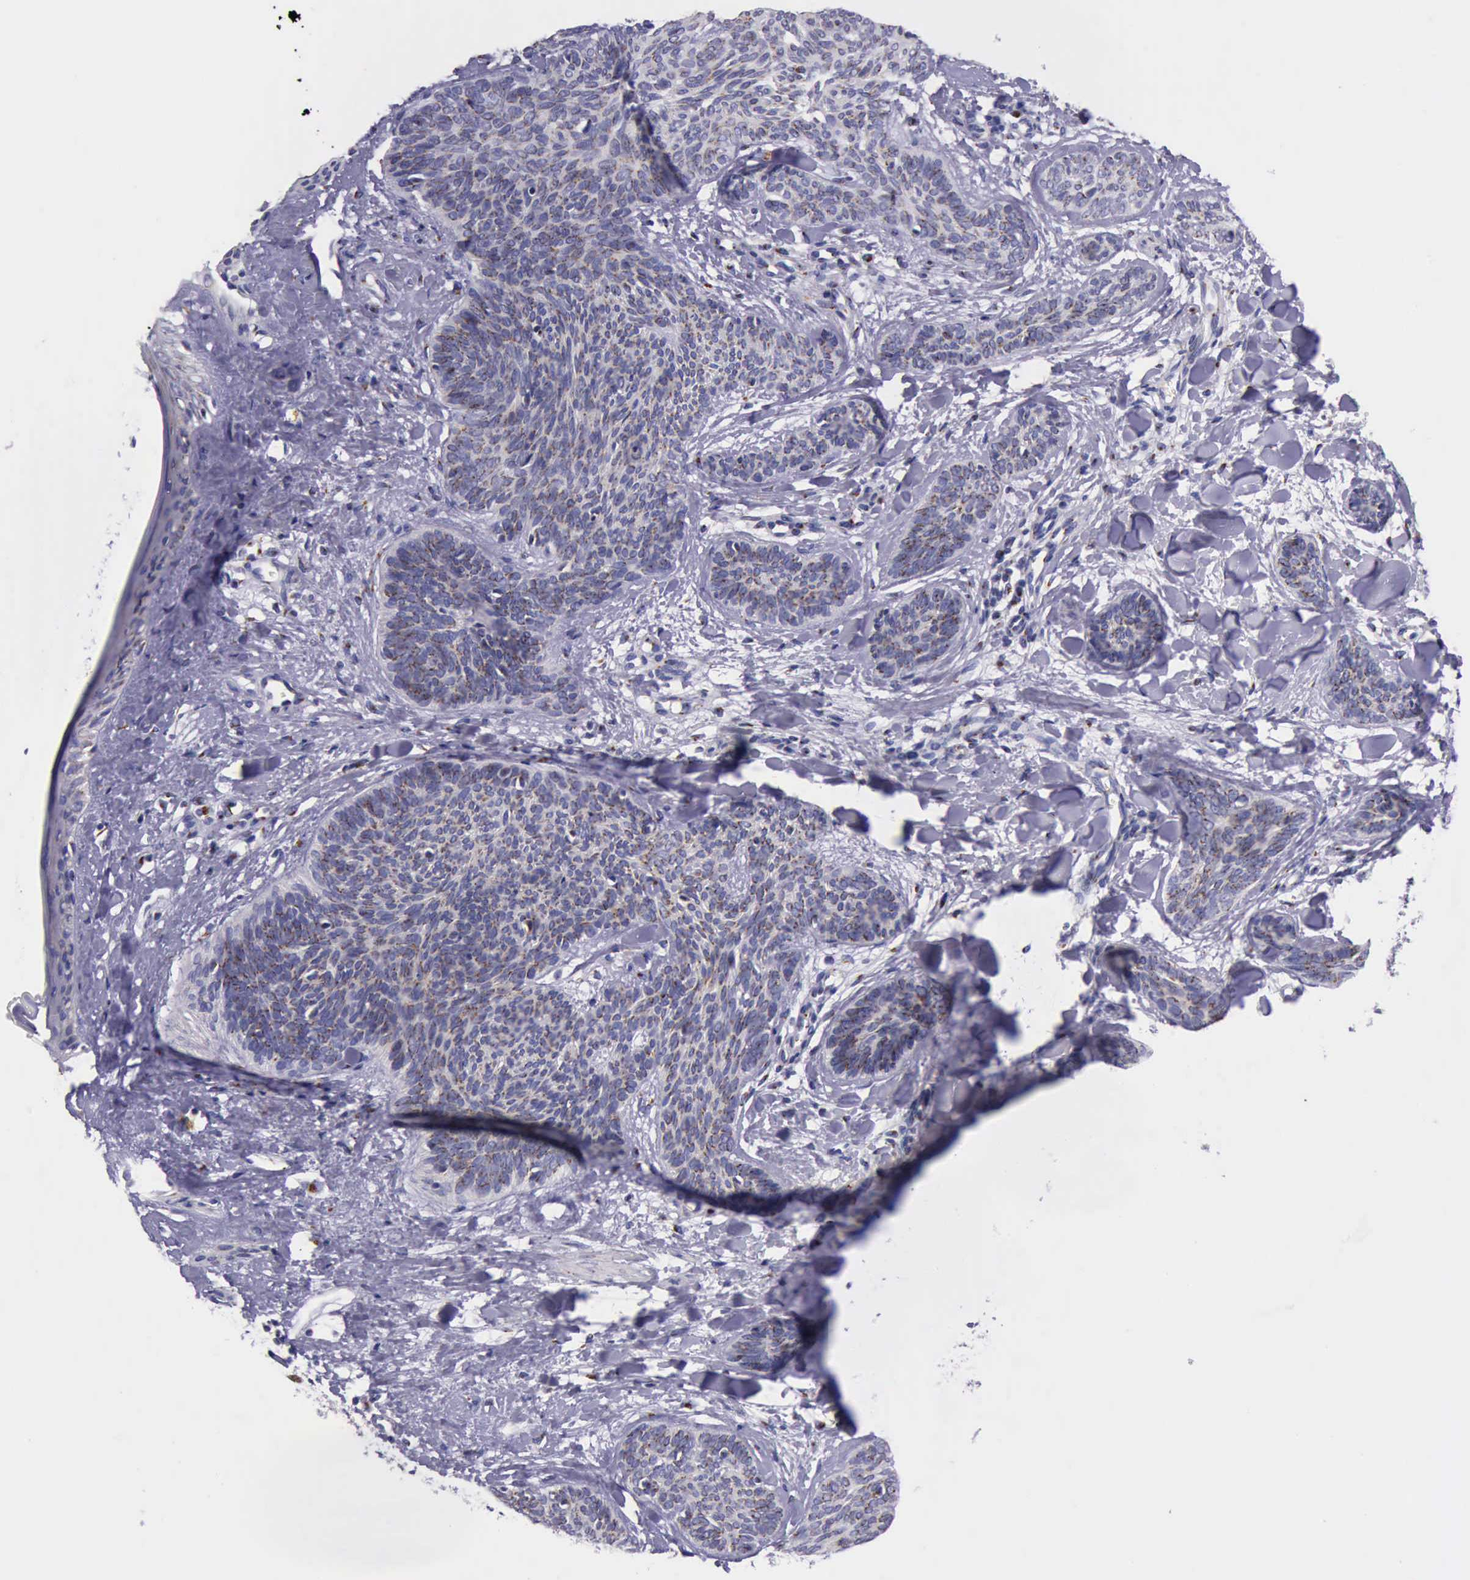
{"staining": {"intensity": "strong", "quantity": ">75%", "location": "cytoplasmic/membranous"}, "tissue": "skin cancer", "cell_type": "Tumor cells", "image_type": "cancer", "snomed": [{"axis": "morphology", "description": "Basal cell carcinoma"}, {"axis": "topography", "description": "Skin"}], "caption": "Protein expression analysis of skin cancer displays strong cytoplasmic/membranous expression in about >75% of tumor cells.", "gene": "GOLGA5", "patient": {"sex": "female", "age": 81}}